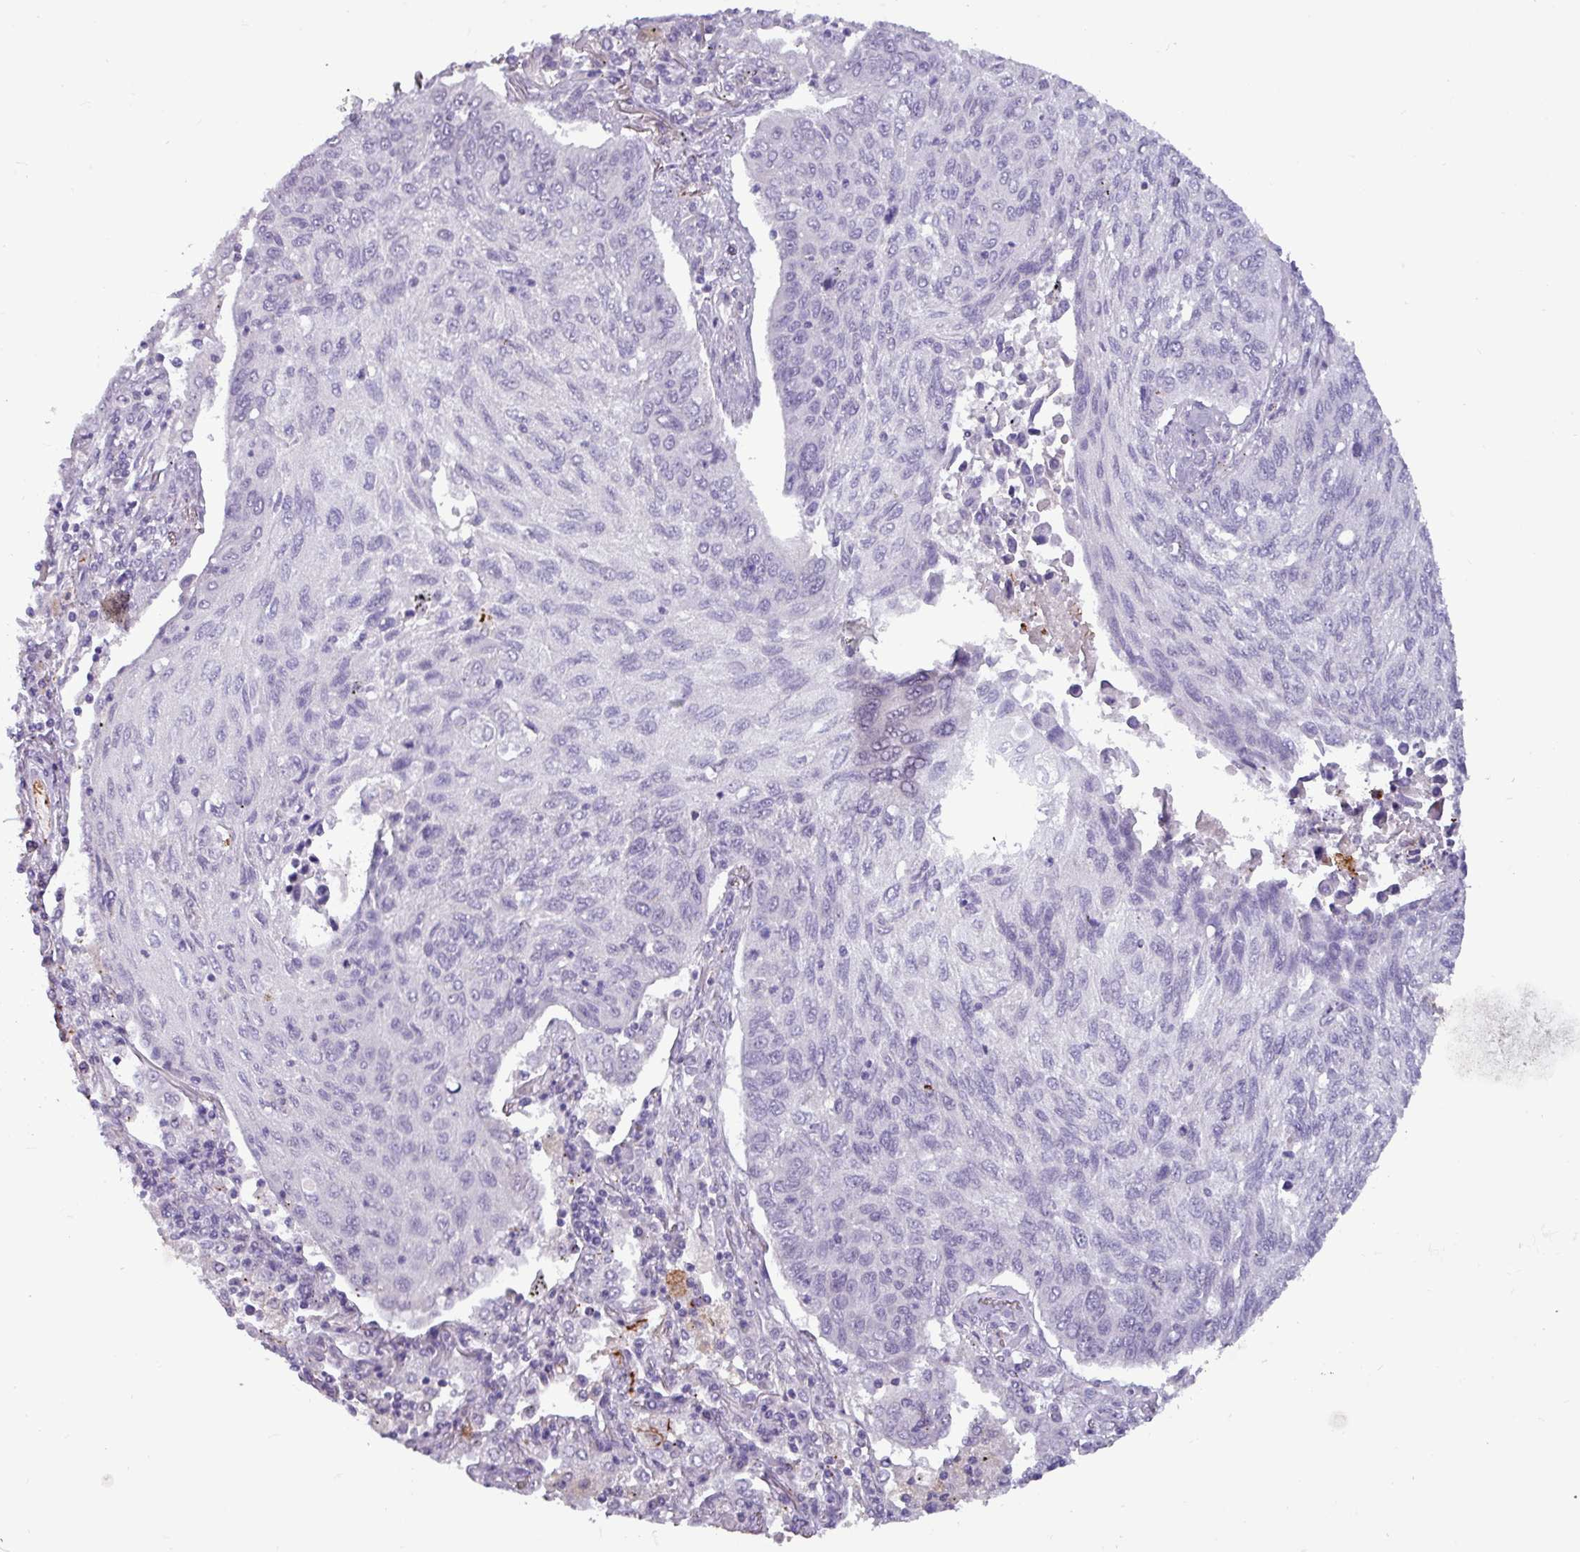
{"staining": {"intensity": "negative", "quantity": "none", "location": "none"}, "tissue": "lung cancer", "cell_type": "Tumor cells", "image_type": "cancer", "snomed": [{"axis": "morphology", "description": "Squamous cell carcinoma, NOS"}, {"axis": "topography", "description": "Lung"}], "caption": "DAB immunohistochemical staining of lung cancer shows no significant staining in tumor cells.", "gene": "PLIN2", "patient": {"sex": "female", "age": 66}}